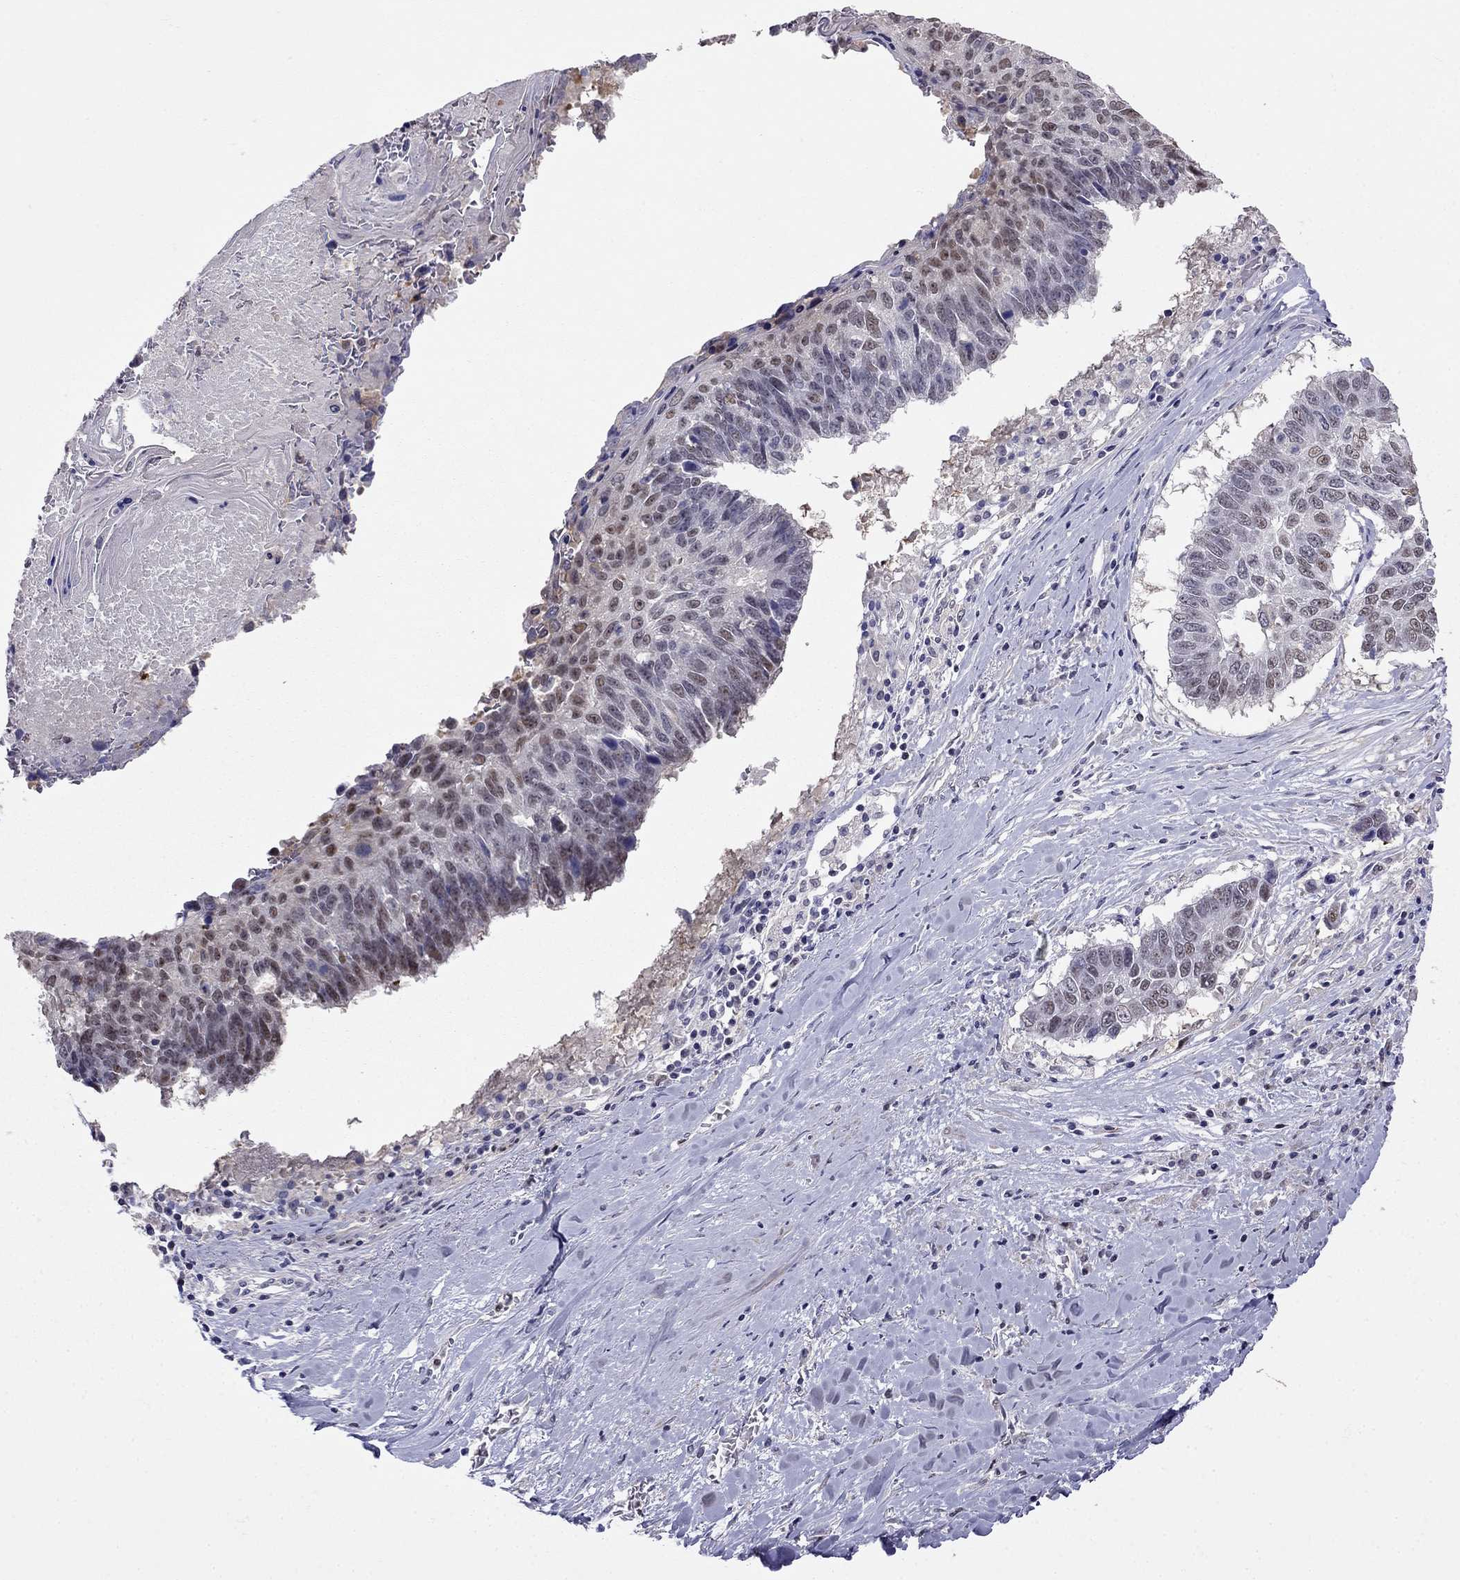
{"staining": {"intensity": "moderate", "quantity": "<25%", "location": "nuclear"}, "tissue": "lung cancer", "cell_type": "Tumor cells", "image_type": "cancer", "snomed": [{"axis": "morphology", "description": "Squamous cell carcinoma, NOS"}, {"axis": "topography", "description": "Lung"}], "caption": "Protein expression analysis of human squamous cell carcinoma (lung) reveals moderate nuclear expression in about <25% of tumor cells.", "gene": "LRRC39", "patient": {"sex": "male", "age": 73}}